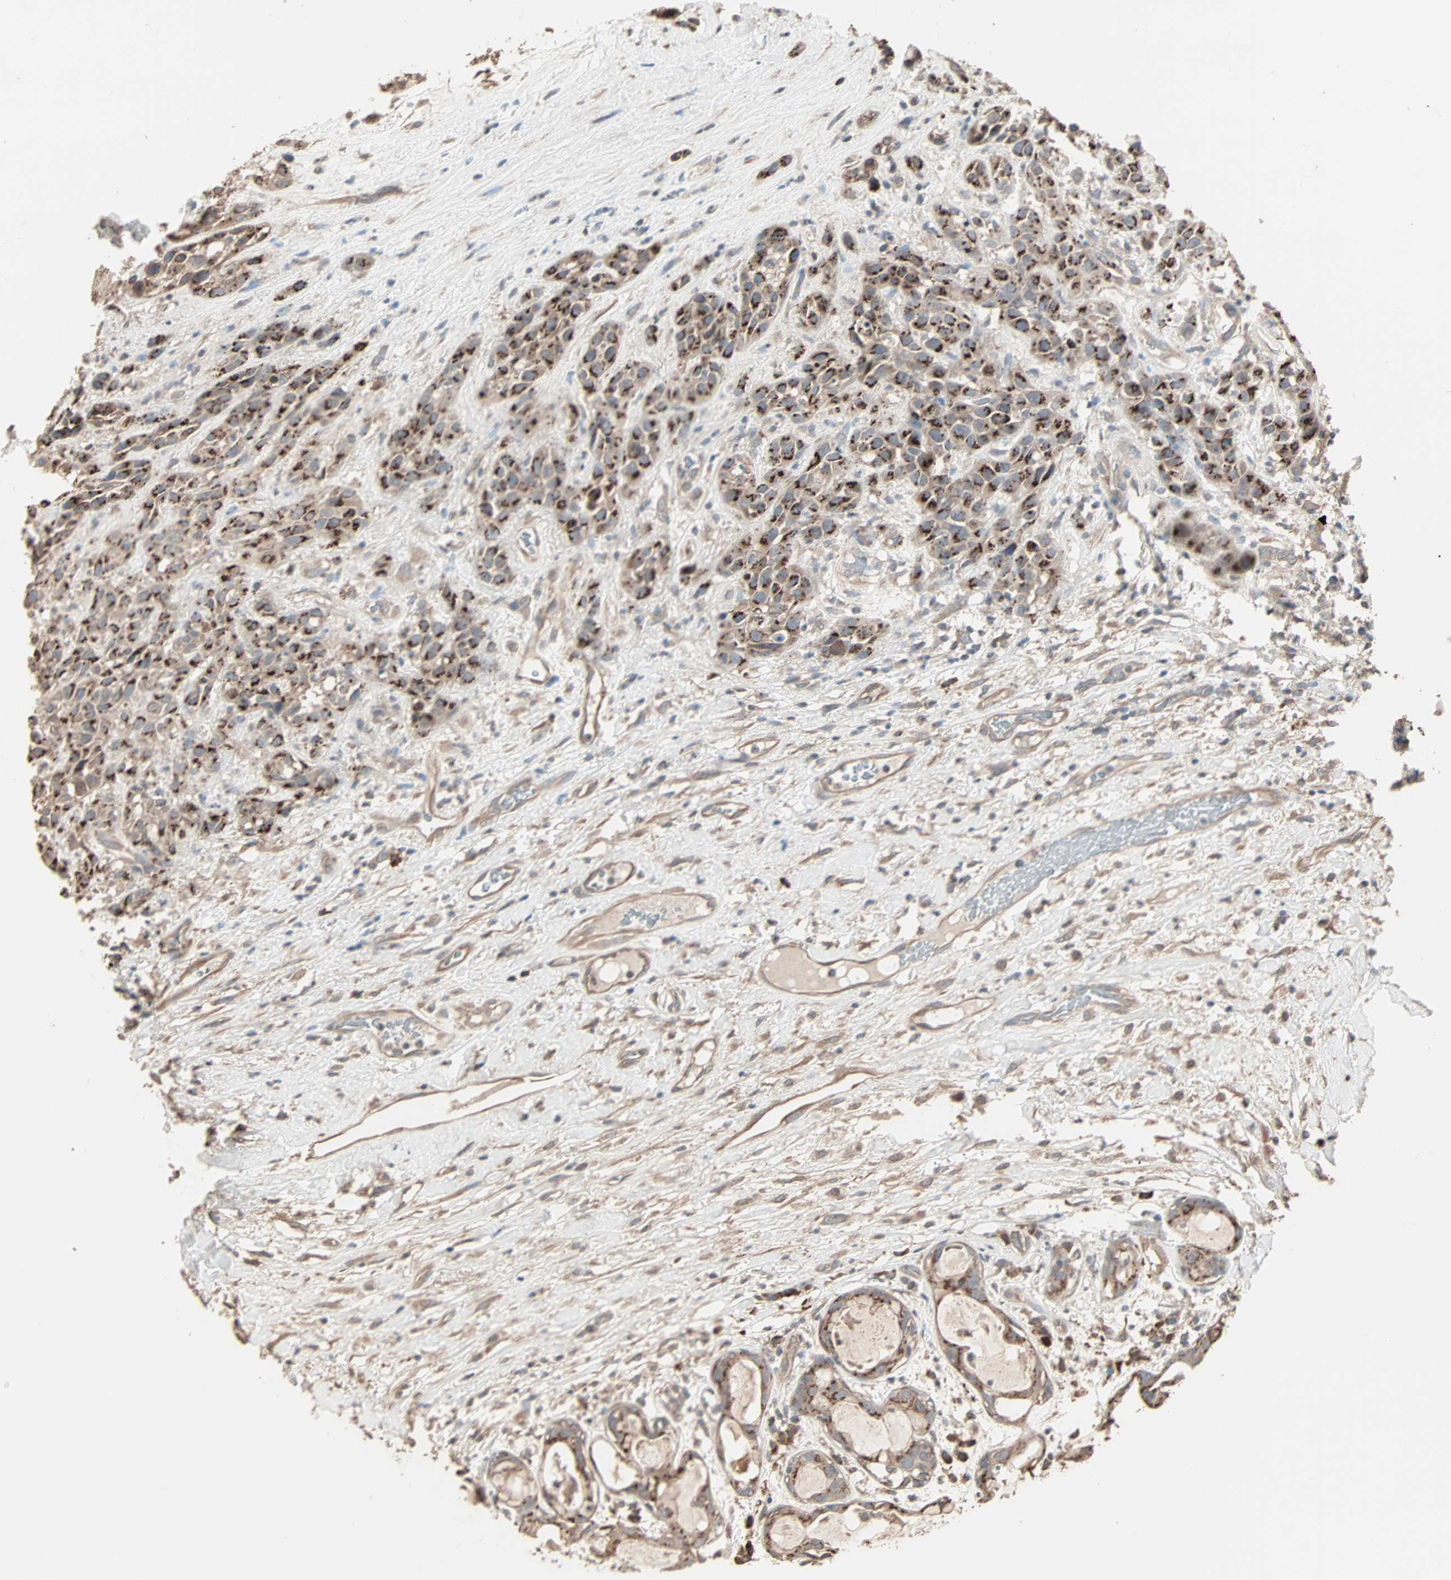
{"staining": {"intensity": "strong", "quantity": ">75%", "location": "cytoplasmic/membranous"}, "tissue": "head and neck cancer", "cell_type": "Tumor cells", "image_type": "cancer", "snomed": [{"axis": "morphology", "description": "Normal tissue, NOS"}, {"axis": "morphology", "description": "Squamous cell carcinoma, NOS"}, {"axis": "topography", "description": "Cartilage tissue"}, {"axis": "topography", "description": "Head-Neck"}], "caption": "Immunohistochemistry (IHC) (DAB) staining of human squamous cell carcinoma (head and neck) displays strong cytoplasmic/membranous protein positivity in about >75% of tumor cells.", "gene": "GALNT3", "patient": {"sex": "male", "age": 62}}